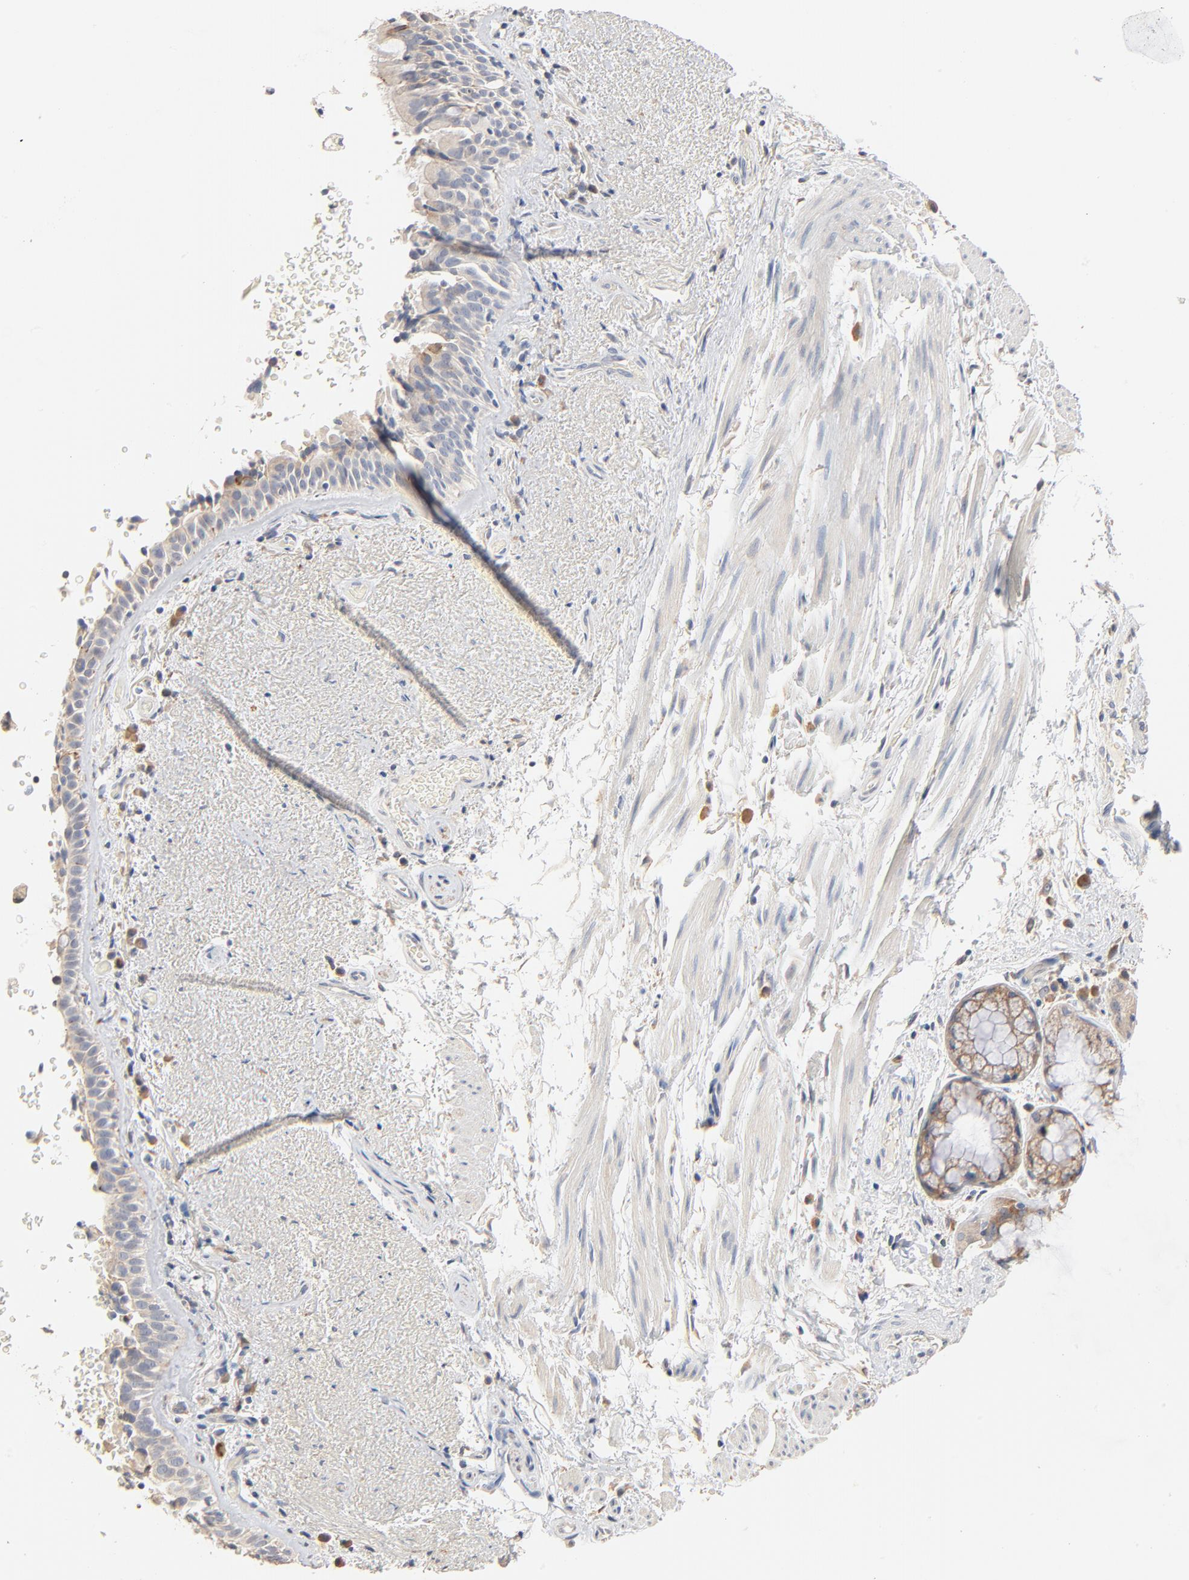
{"staining": {"intensity": "negative", "quantity": "none", "location": "none"}, "tissue": "bronchus", "cell_type": "Respiratory epithelial cells", "image_type": "normal", "snomed": [{"axis": "morphology", "description": "Normal tissue, NOS"}, {"axis": "topography", "description": "Bronchus"}], "caption": "Immunohistochemistry histopathology image of benign bronchus stained for a protein (brown), which reveals no staining in respiratory epithelial cells.", "gene": "ZDHHC8", "patient": {"sex": "female", "age": 54}}